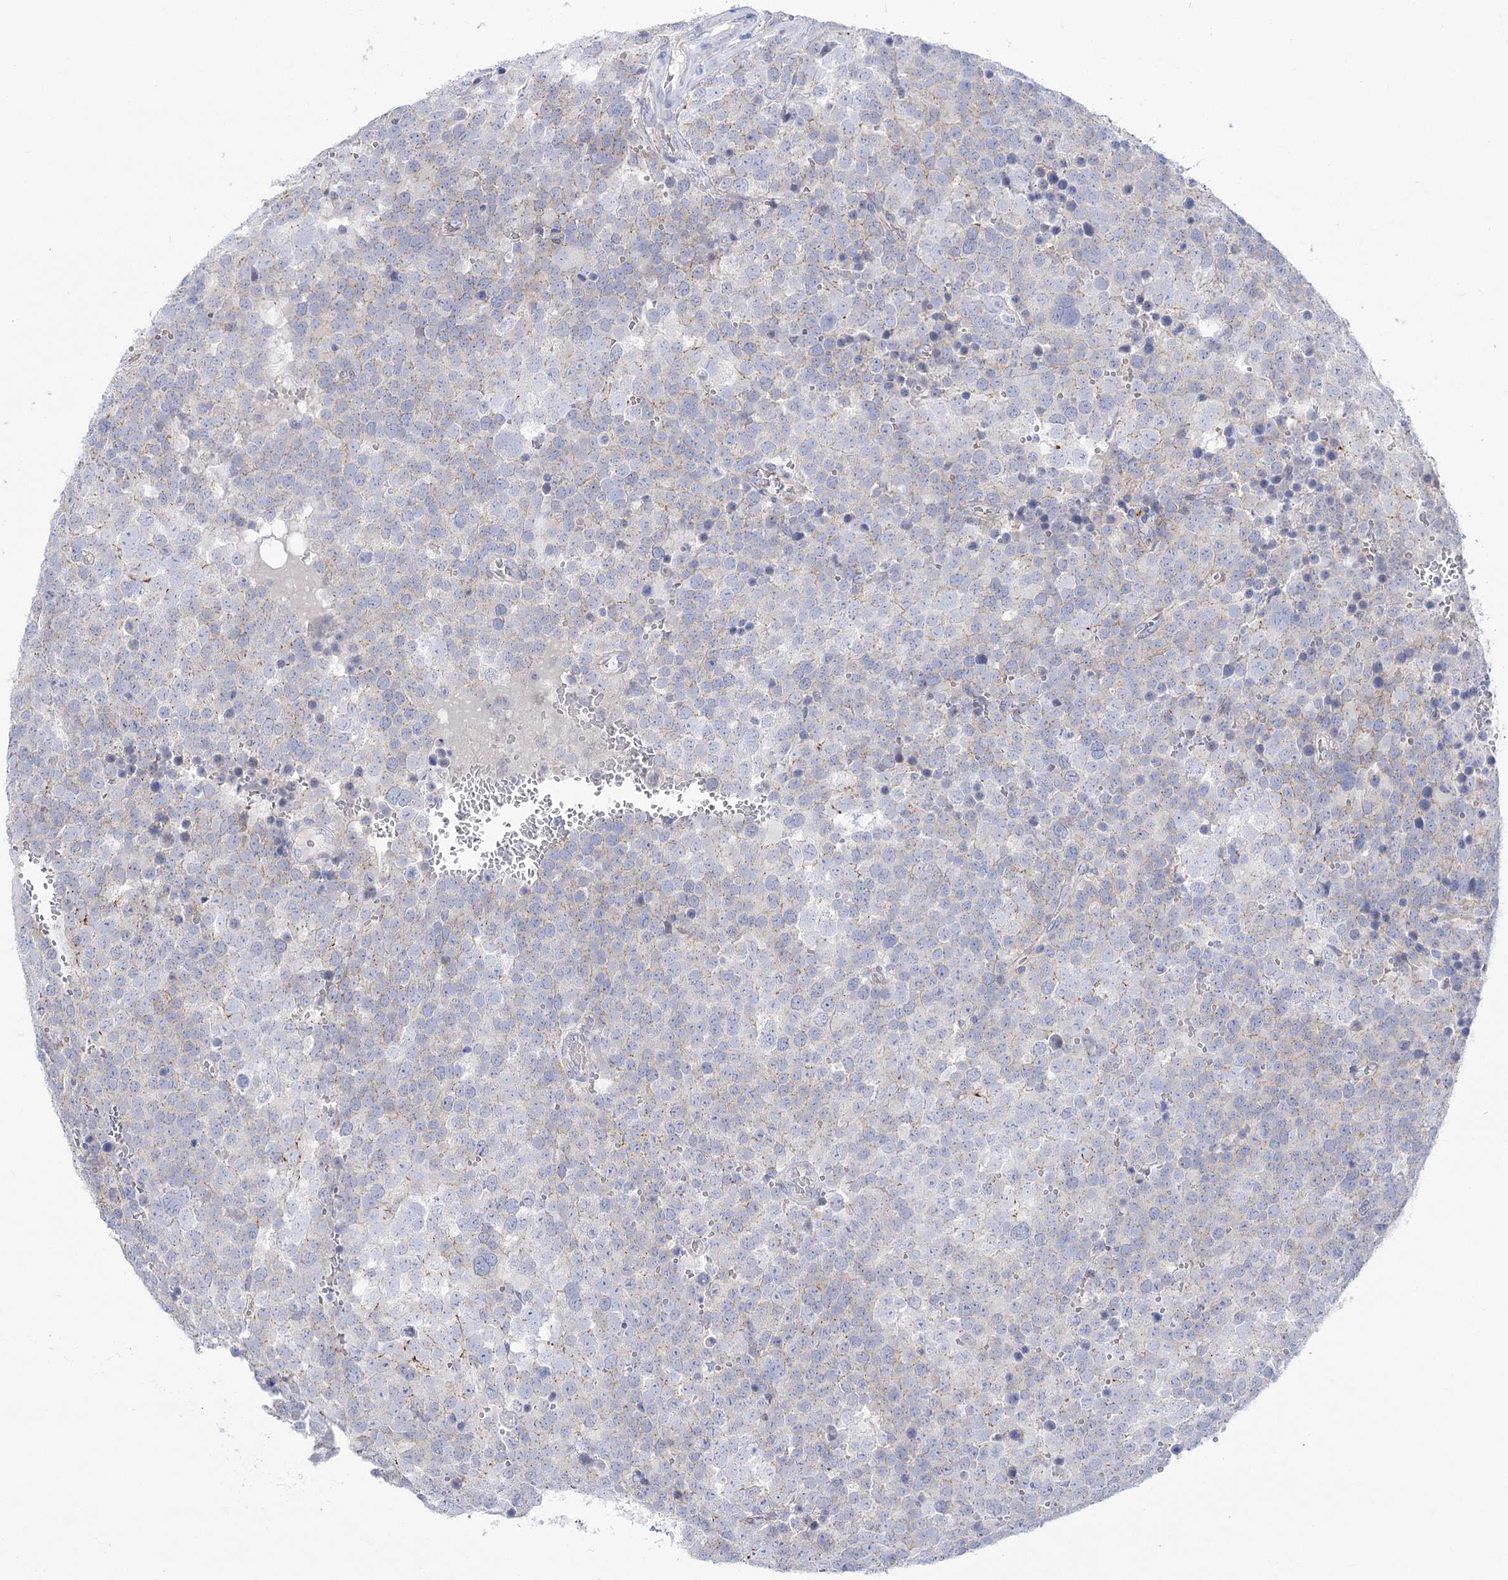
{"staining": {"intensity": "negative", "quantity": "none", "location": "none"}, "tissue": "testis cancer", "cell_type": "Tumor cells", "image_type": "cancer", "snomed": [{"axis": "morphology", "description": "Seminoma, NOS"}, {"axis": "topography", "description": "Testis"}], "caption": "An immunohistochemistry (IHC) histopathology image of testis cancer is shown. There is no staining in tumor cells of testis cancer.", "gene": "NRAP", "patient": {"sex": "male", "age": 71}}